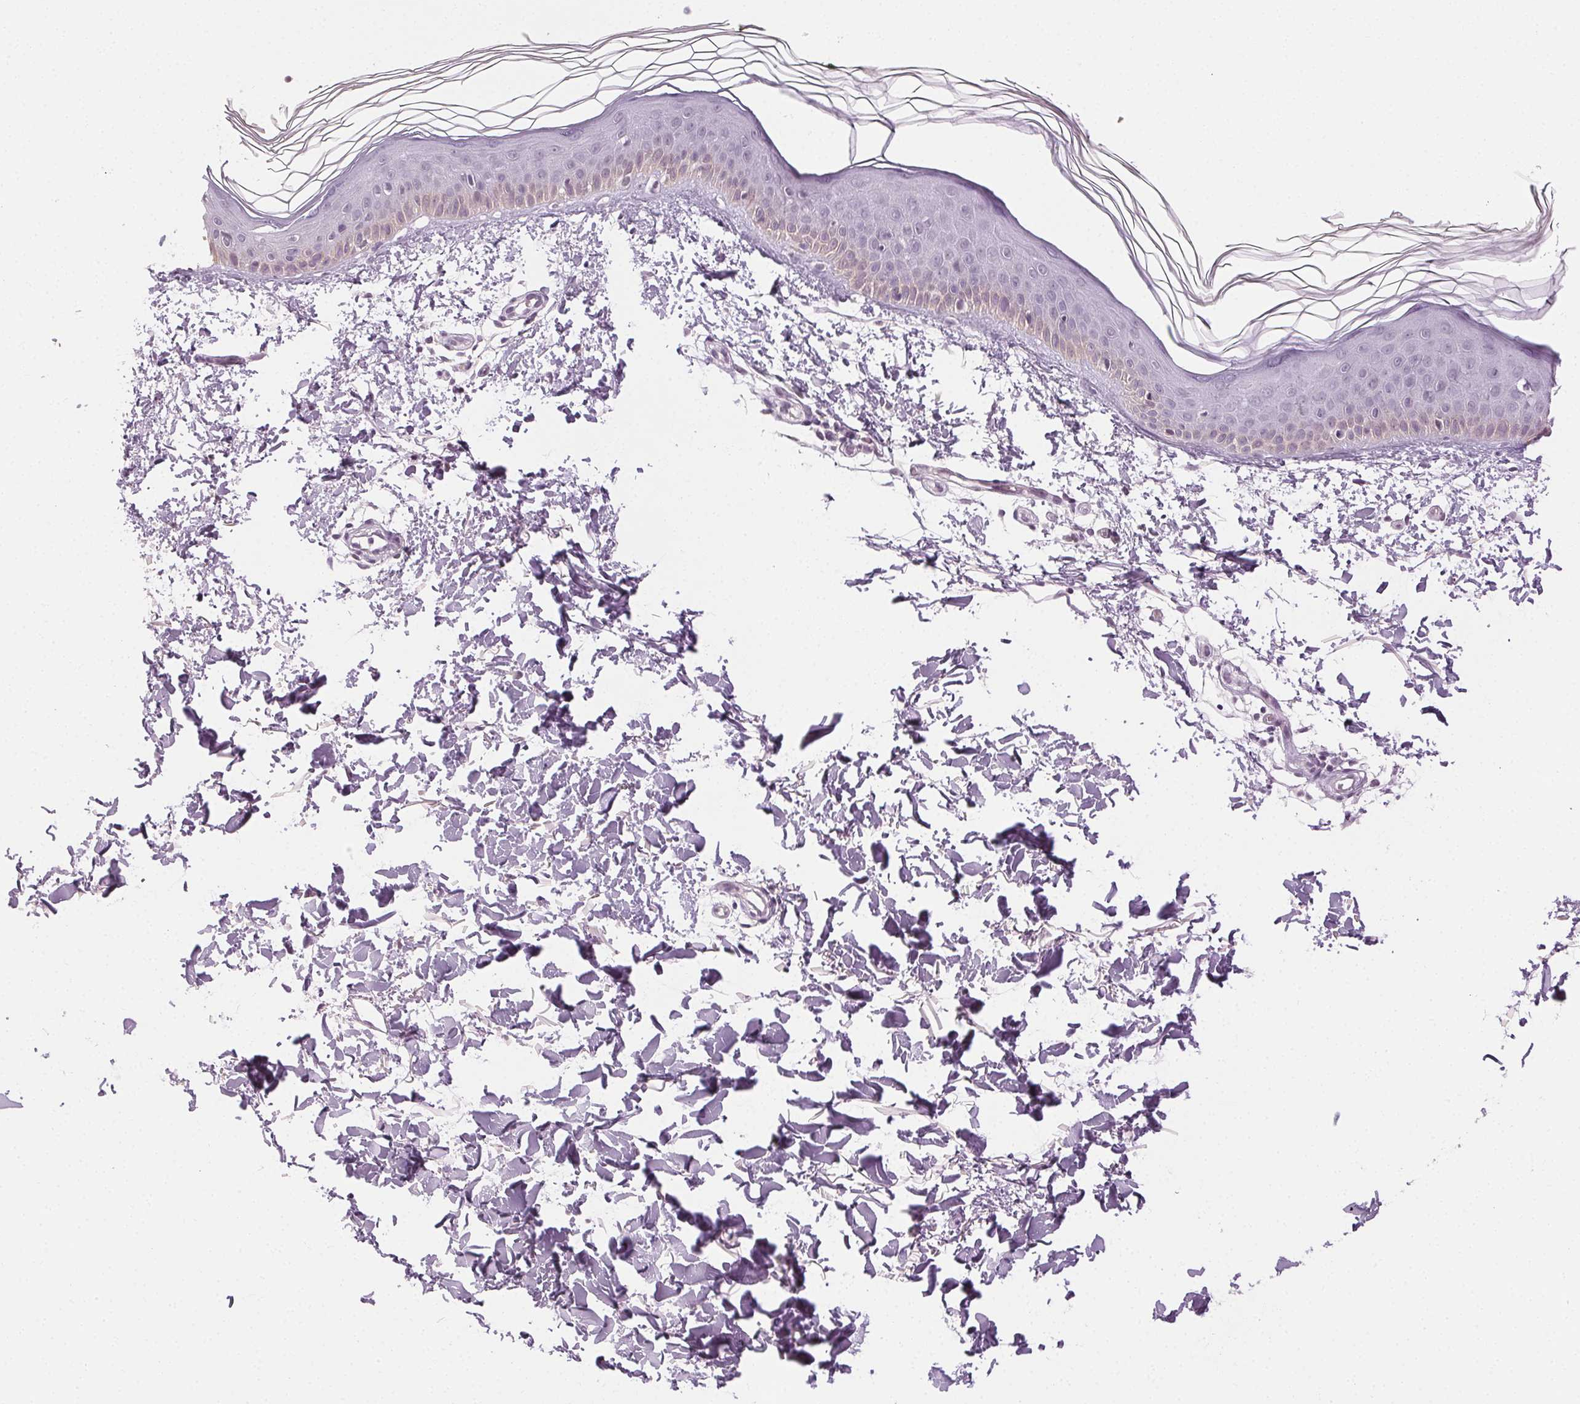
{"staining": {"intensity": "weak", "quantity": "25%-75%", "location": "cytoplasmic/membranous"}, "tissue": "skin", "cell_type": "Fibroblasts", "image_type": "normal", "snomed": [{"axis": "morphology", "description": "Normal tissue, NOS"}, {"axis": "topography", "description": "Skin"}], "caption": "Immunohistochemical staining of unremarkable skin displays 25%-75% levels of weak cytoplasmic/membranous protein positivity in about 25%-75% of fibroblasts. (DAB IHC, brown staining for protein, blue staining for nuclei).", "gene": "AIF1L", "patient": {"sex": "female", "age": 62}}